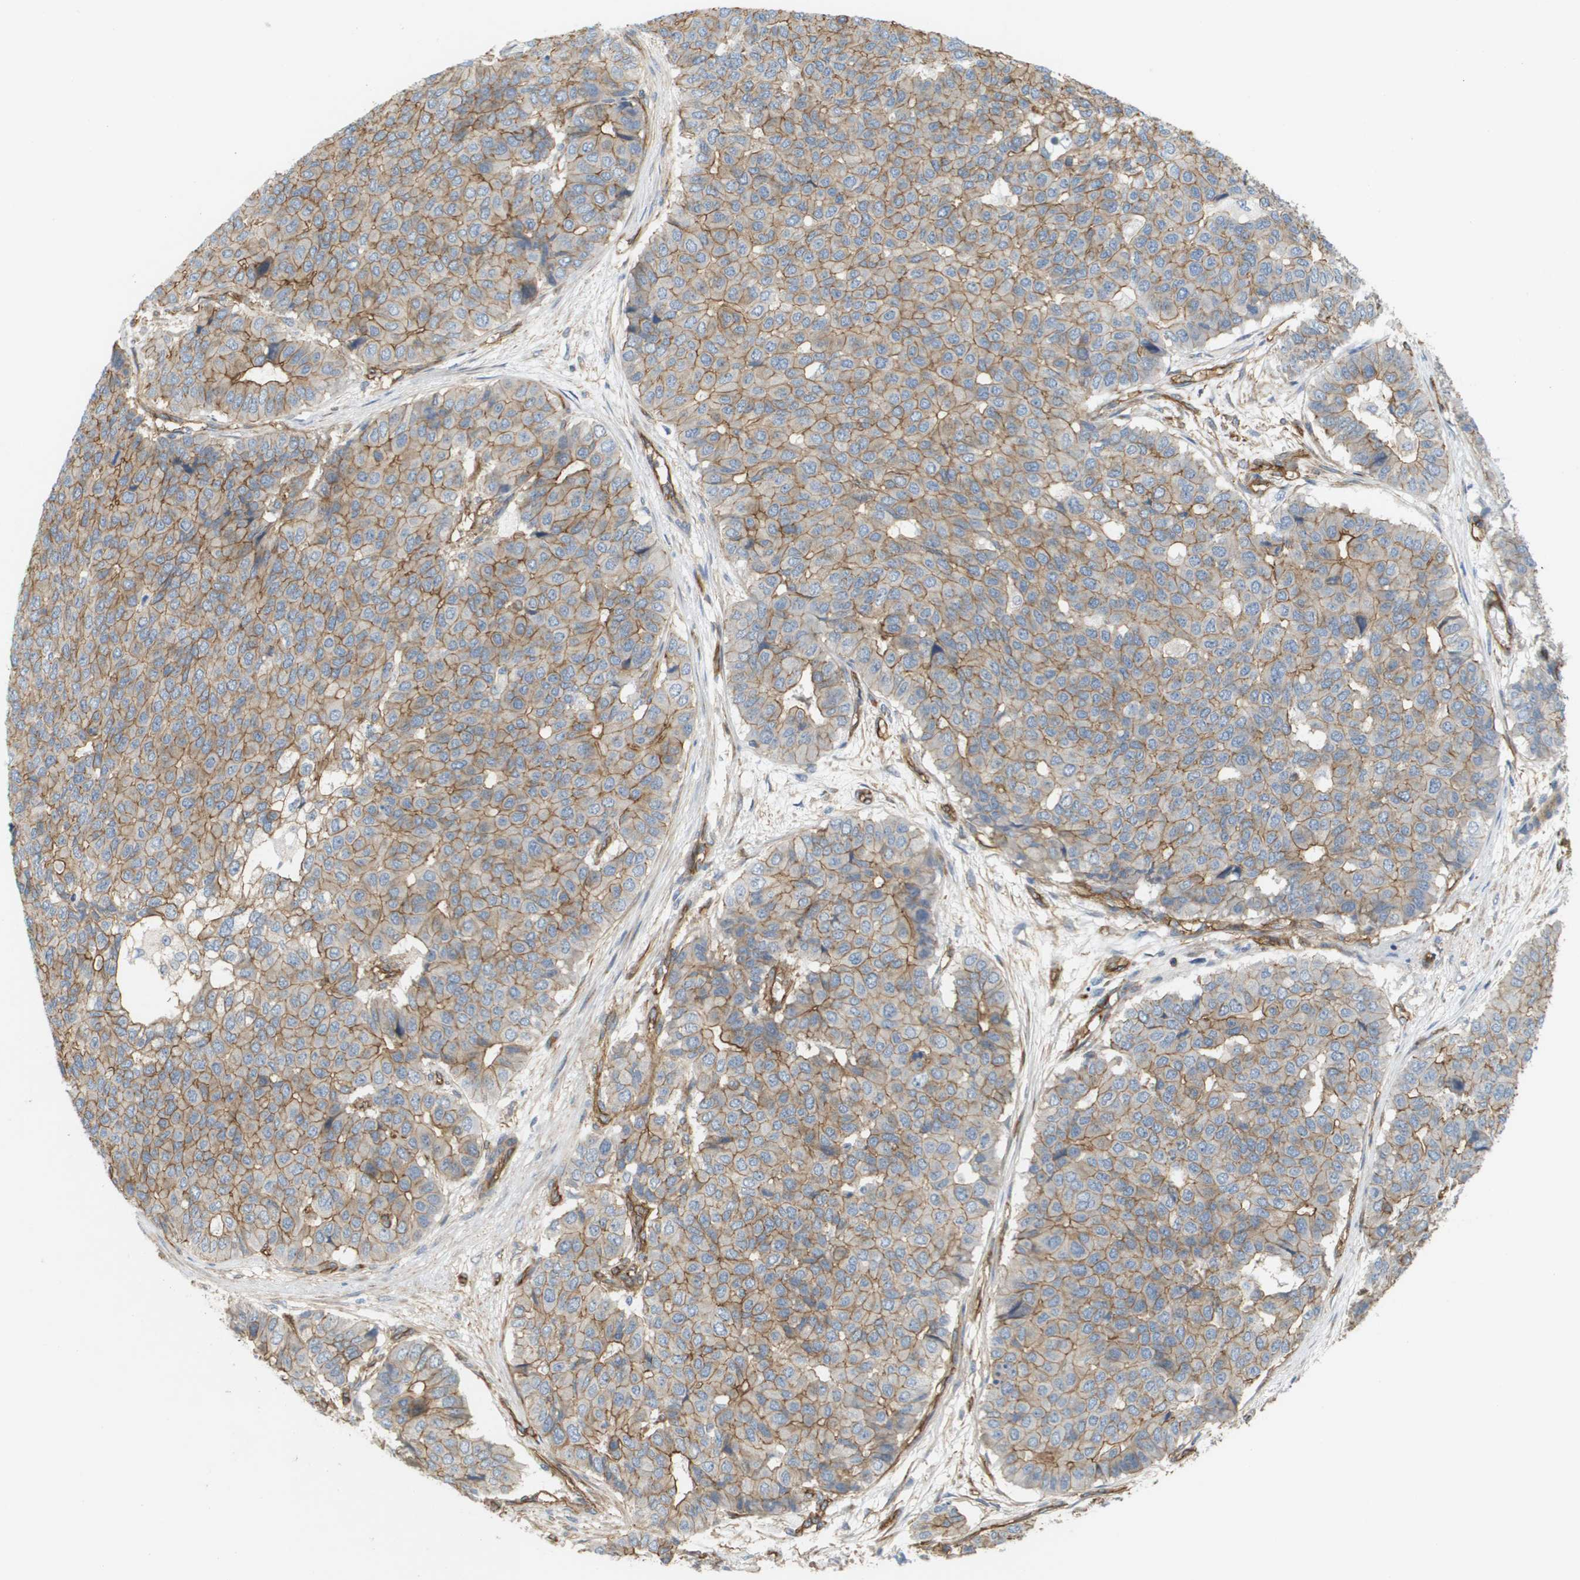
{"staining": {"intensity": "weak", "quantity": ">75%", "location": "cytoplasmic/membranous"}, "tissue": "pancreatic cancer", "cell_type": "Tumor cells", "image_type": "cancer", "snomed": [{"axis": "morphology", "description": "Adenocarcinoma, NOS"}, {"axis": "topography", "description": "Pancreas"}], "caption": "The micrograph exhibits staining of adenocarcinoma (pancreatic), revealing weak cytoplasmic/membranous protein expression (brown color) within tumor cells. Immunohistochemistry stains the protein in brown and the nuclei are stained blue.", "gene": "SGMS2", "patient": {"sex": "male", "age": 50}}